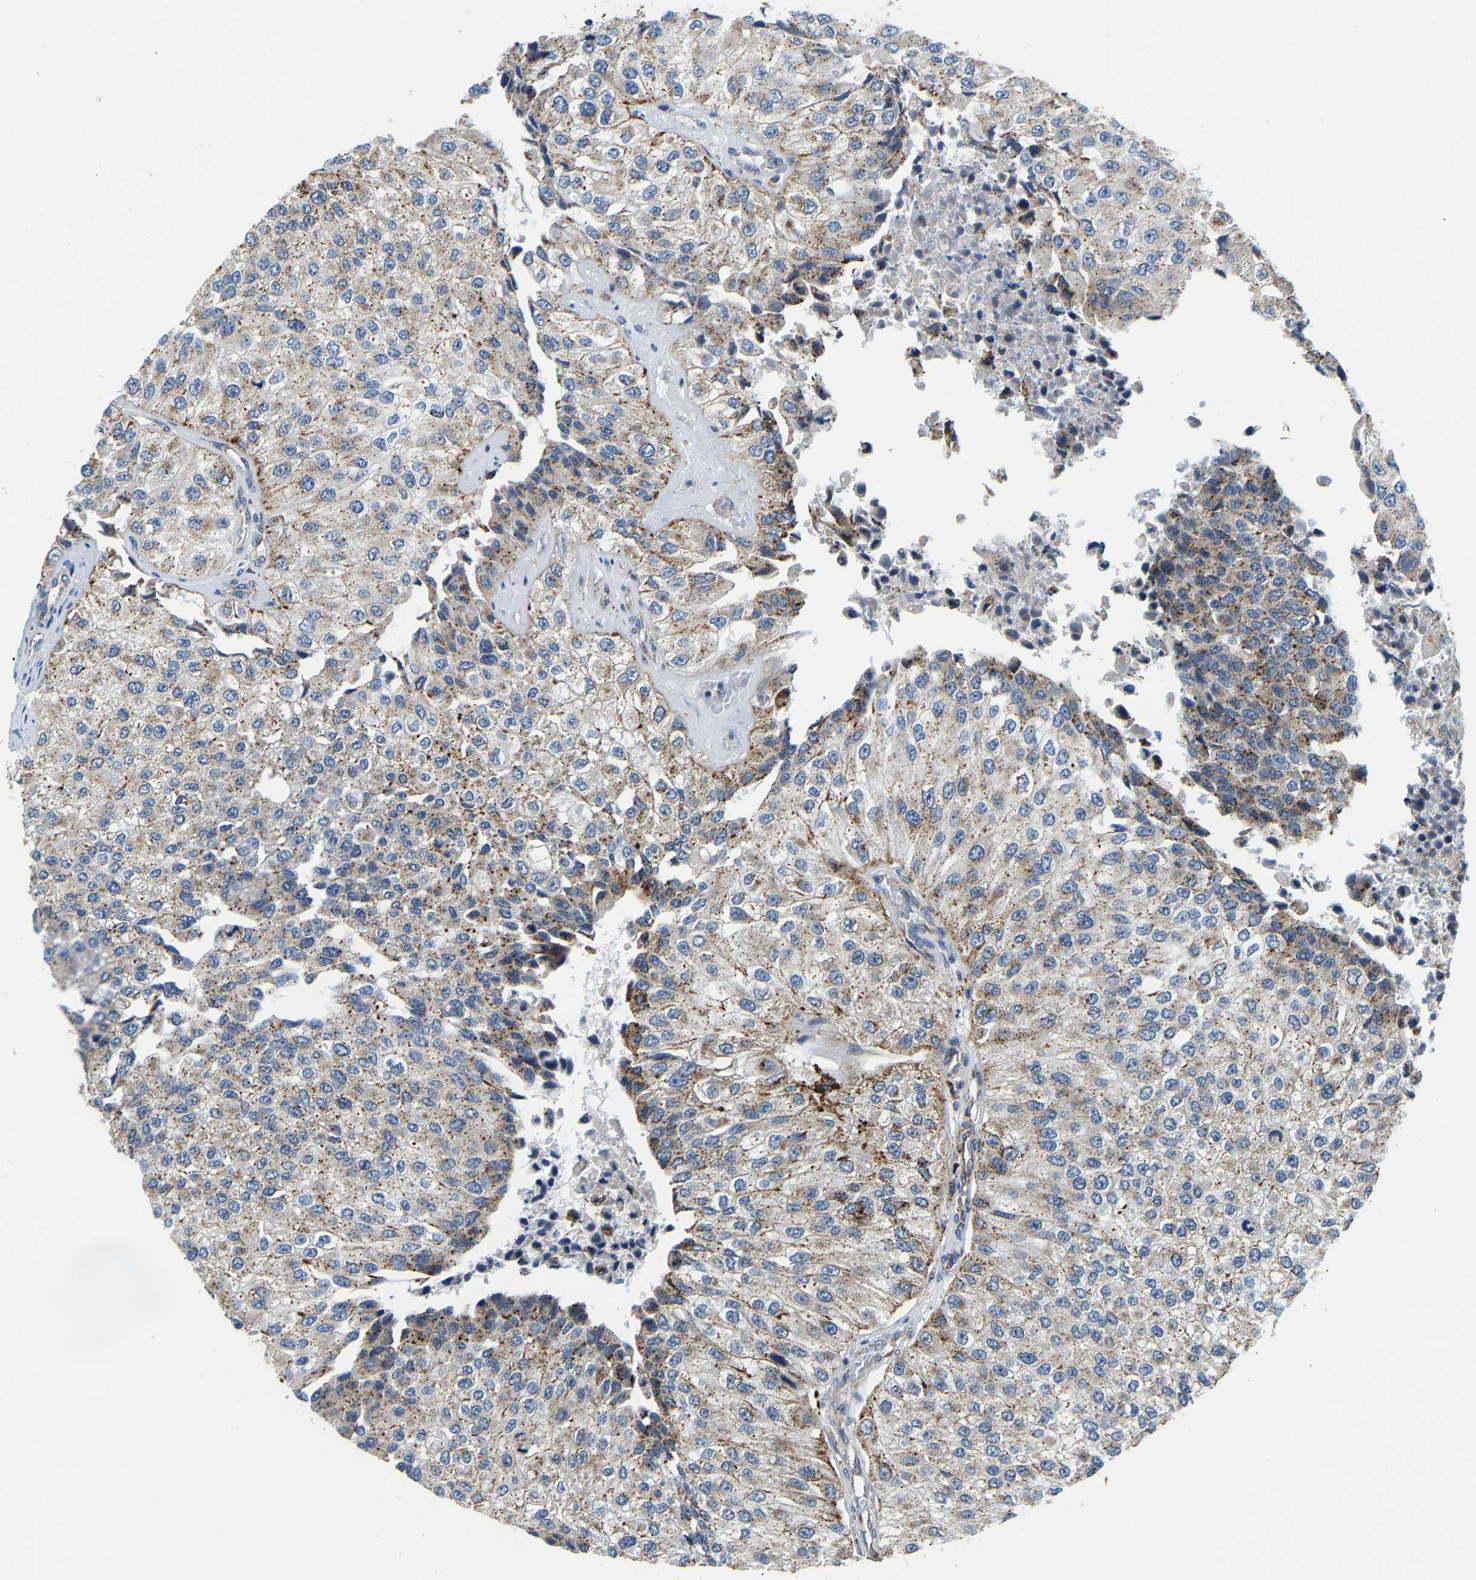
{"staining": {"intensity": "moderate", "quantity": "25%-75%", "location": "cytoplasmic/membranous"}, "tissue": "urothelial cancer", "cell_type": "Tumor cells", "image_type": "cancer", "snomed": [{"axis": "morphology", "description": "Urothelial carcinoma, High grade"}, {"axis": "topography", "description": "Kidney"}, {"axis": "topography", "description": "Urinary bladder"}], "caption": "Human urothelial carcinoma (high-grade) stained with a protein marker demonstrates moderate staining in tumor cells.", "gene": "GIMAP7", "patient": {"sex": "male", "age": 77}}